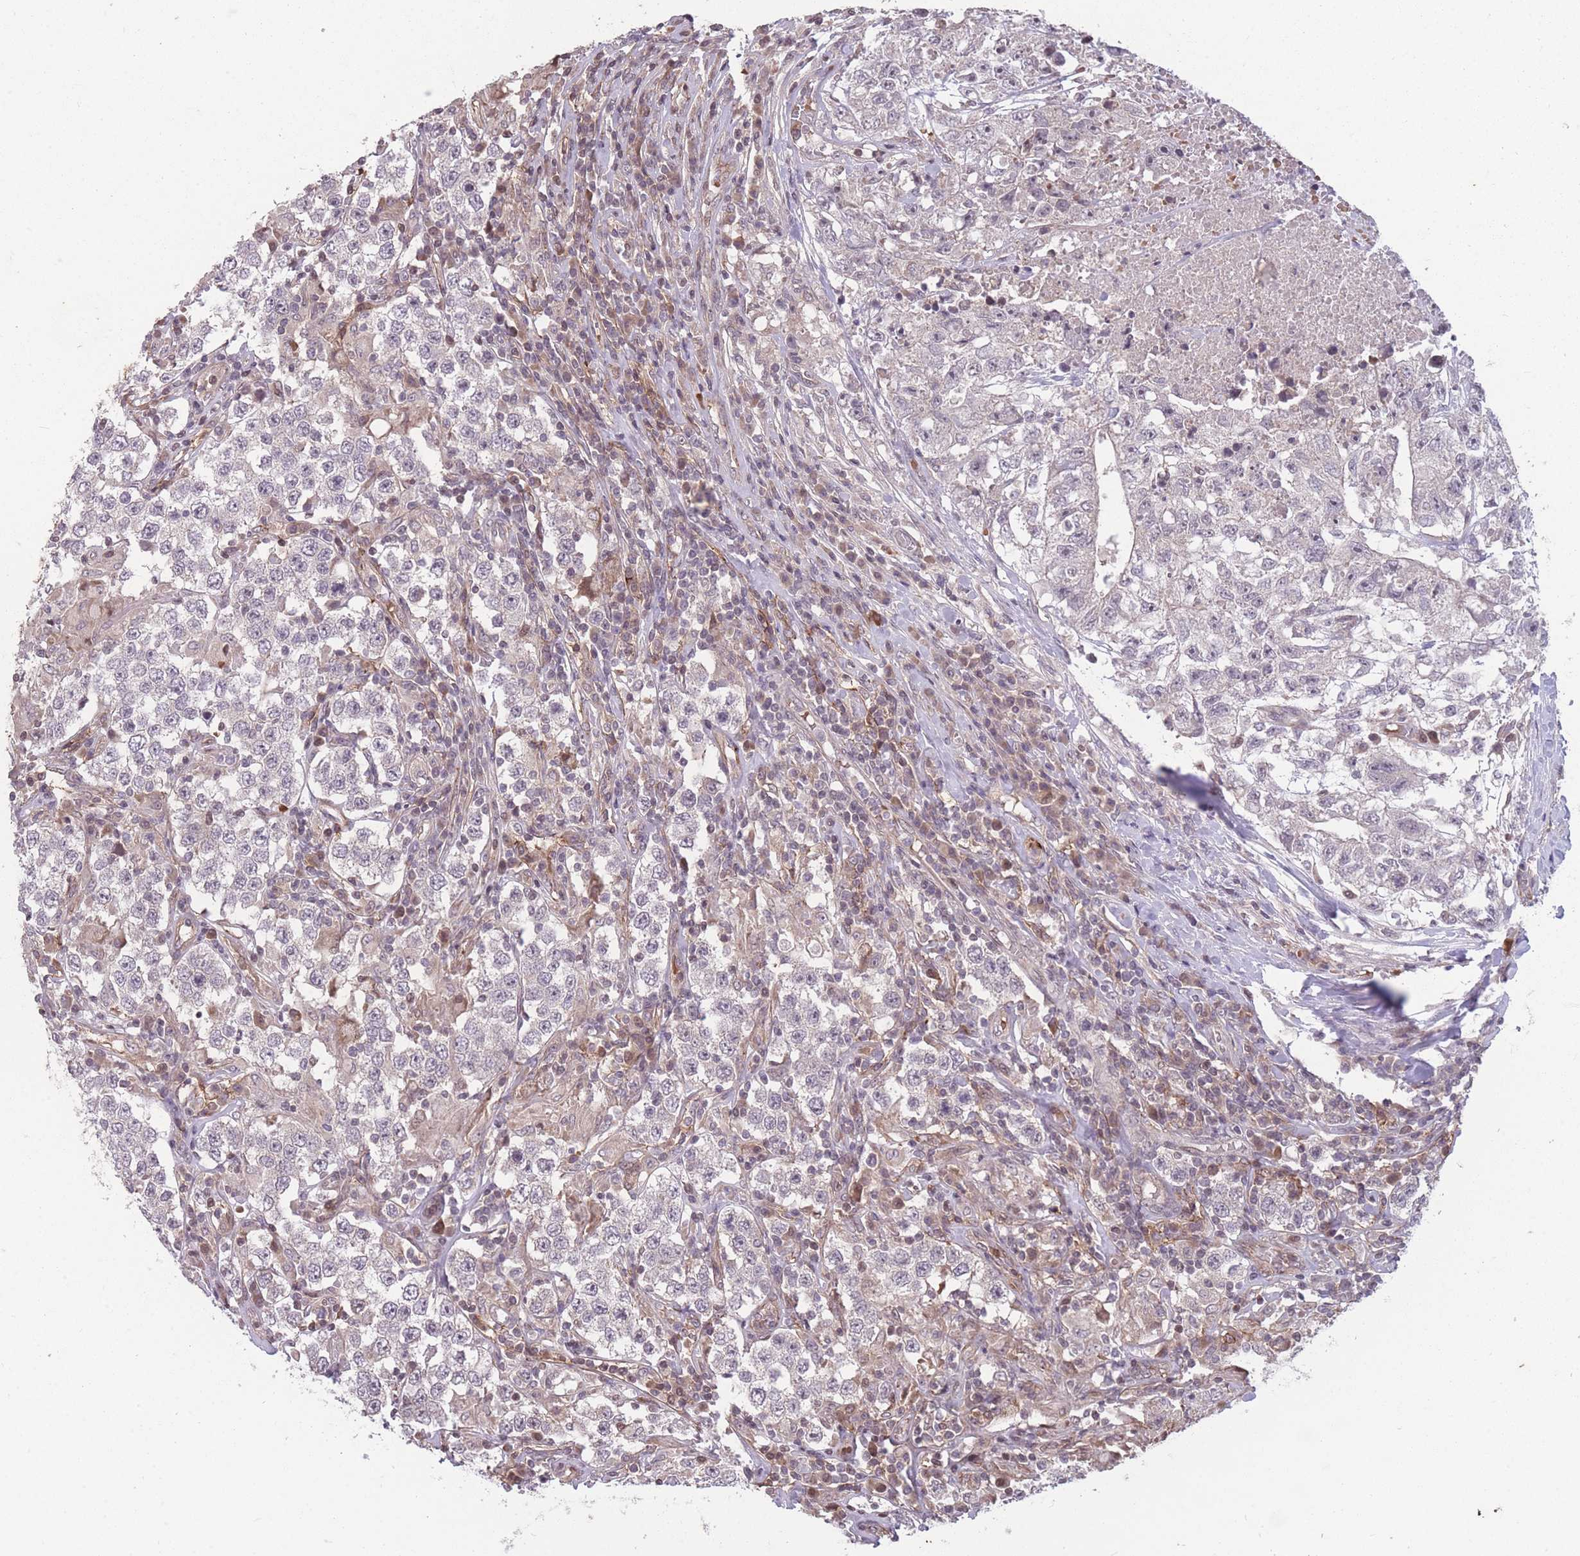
{"staining": {"intensity": "negative", "quantity": "none", "location": "none"}, "tissue": "testis cancer", "cell_type": "Tumor cells", "image_type": "cancer", "snomed": [{"axis": "morphology", "description": "Seminoma, NOS"}, {"axis": "morphology", "description": "Carcinoma, Embryonal, NOS"}, {"axis": "topography", "description": "Testis"}], "caption": "Tumor cells are negative for brown protein staining in testis cancer (embryonal carcinoma).", "gene": "GGT5", "patient": {"sex": "male", "age": 41}}